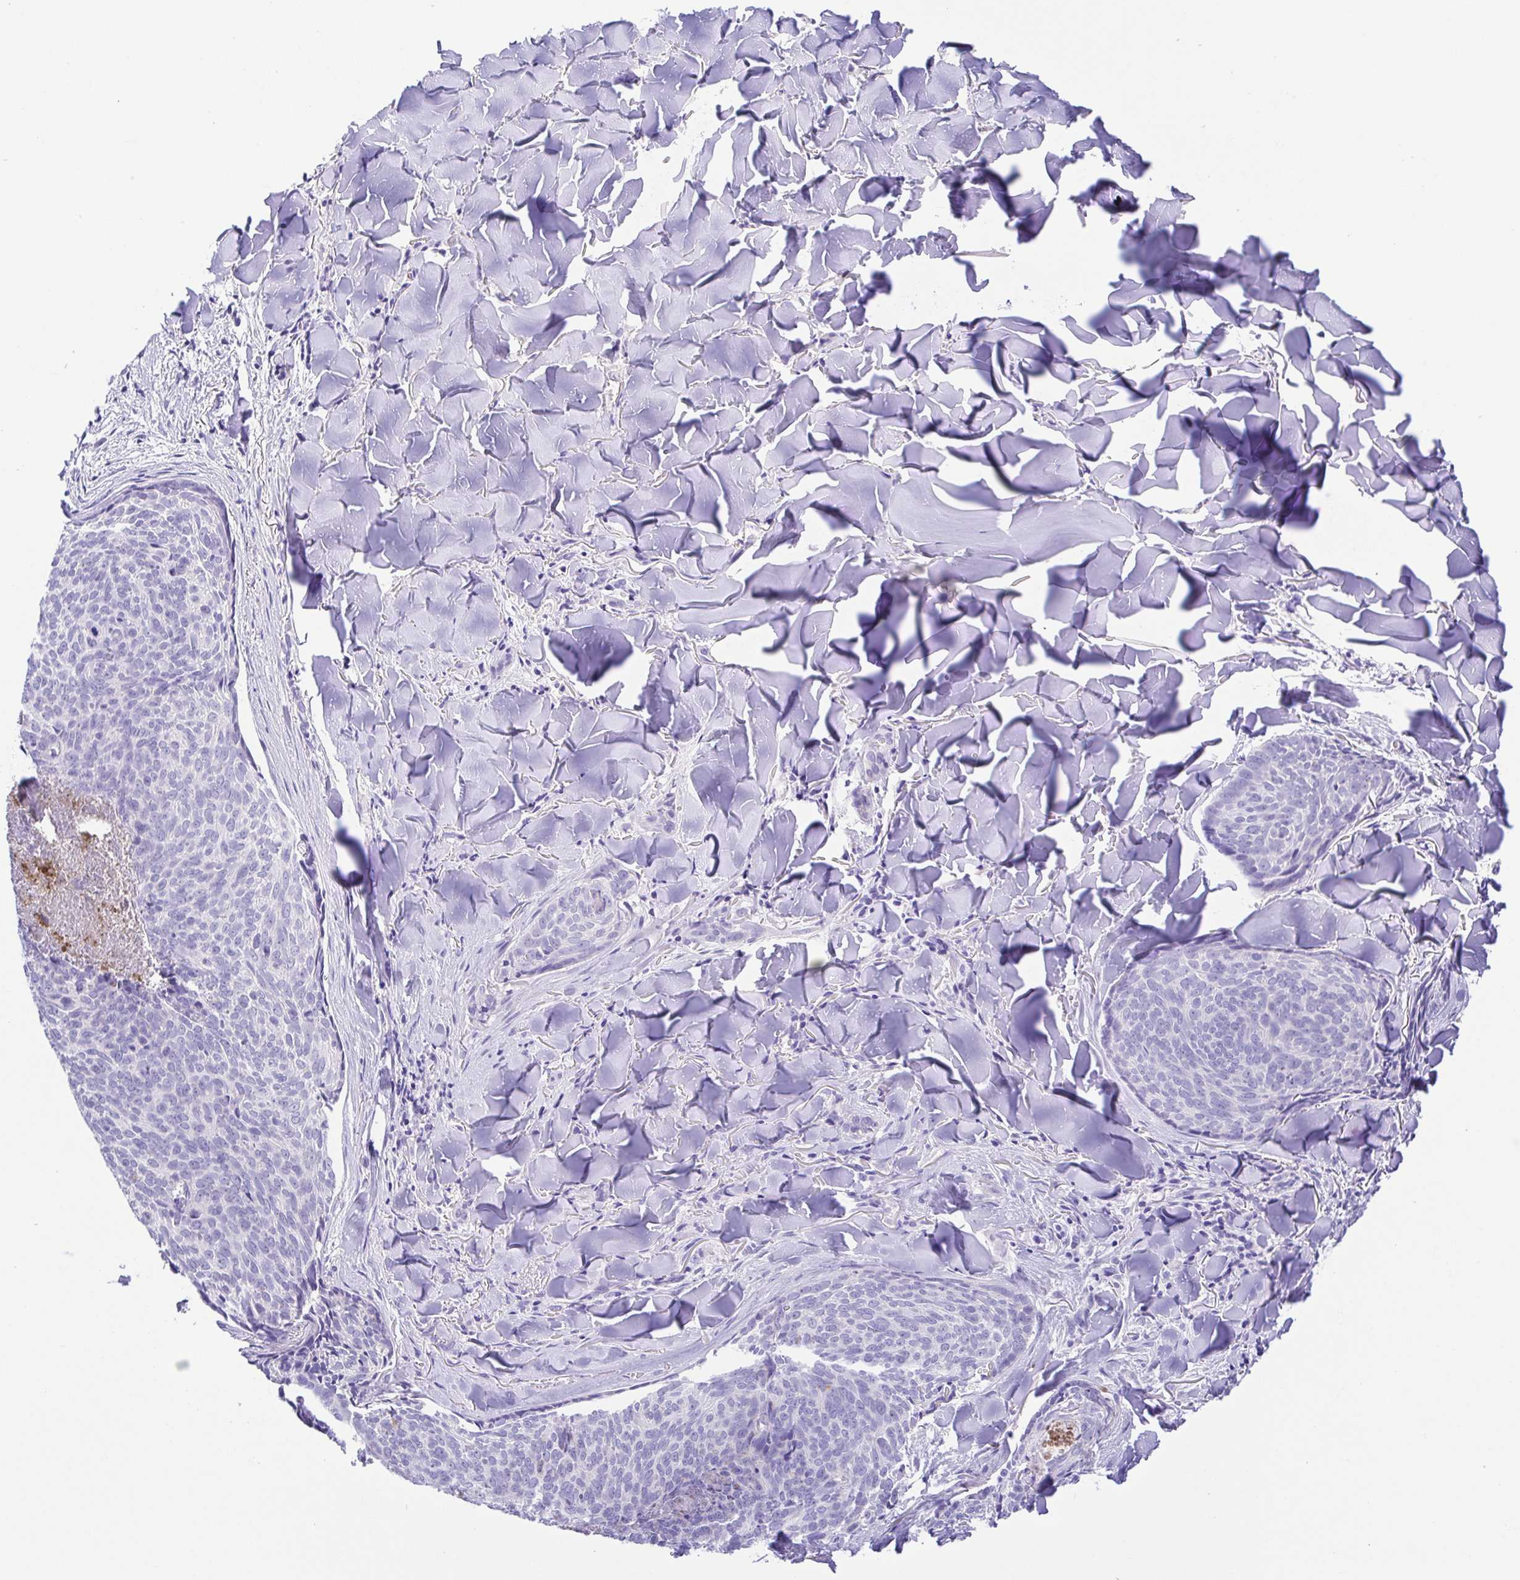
{"staining": {"intensity": "negative", "quantity": "none", "location": "none"}, "tissue": "skin cancer", "cell_type": "Tumor cells", "image_type": "cancer", "snomed": [{"axis": "morphology", "description": "Basal cell carcinoma"}, {"axis": "topography", "description": "Skin"}], "caption": "Immunohistochemistry micrograph of neoplastic tissue: skin cancer (basal cell carcinoma) stained with DAB (3,3'-diaminobenzidine) reveals no significant protein positivity in tumor cells.", "gene": "A1BG", "patient": {"sex": "female", "age": 82}}